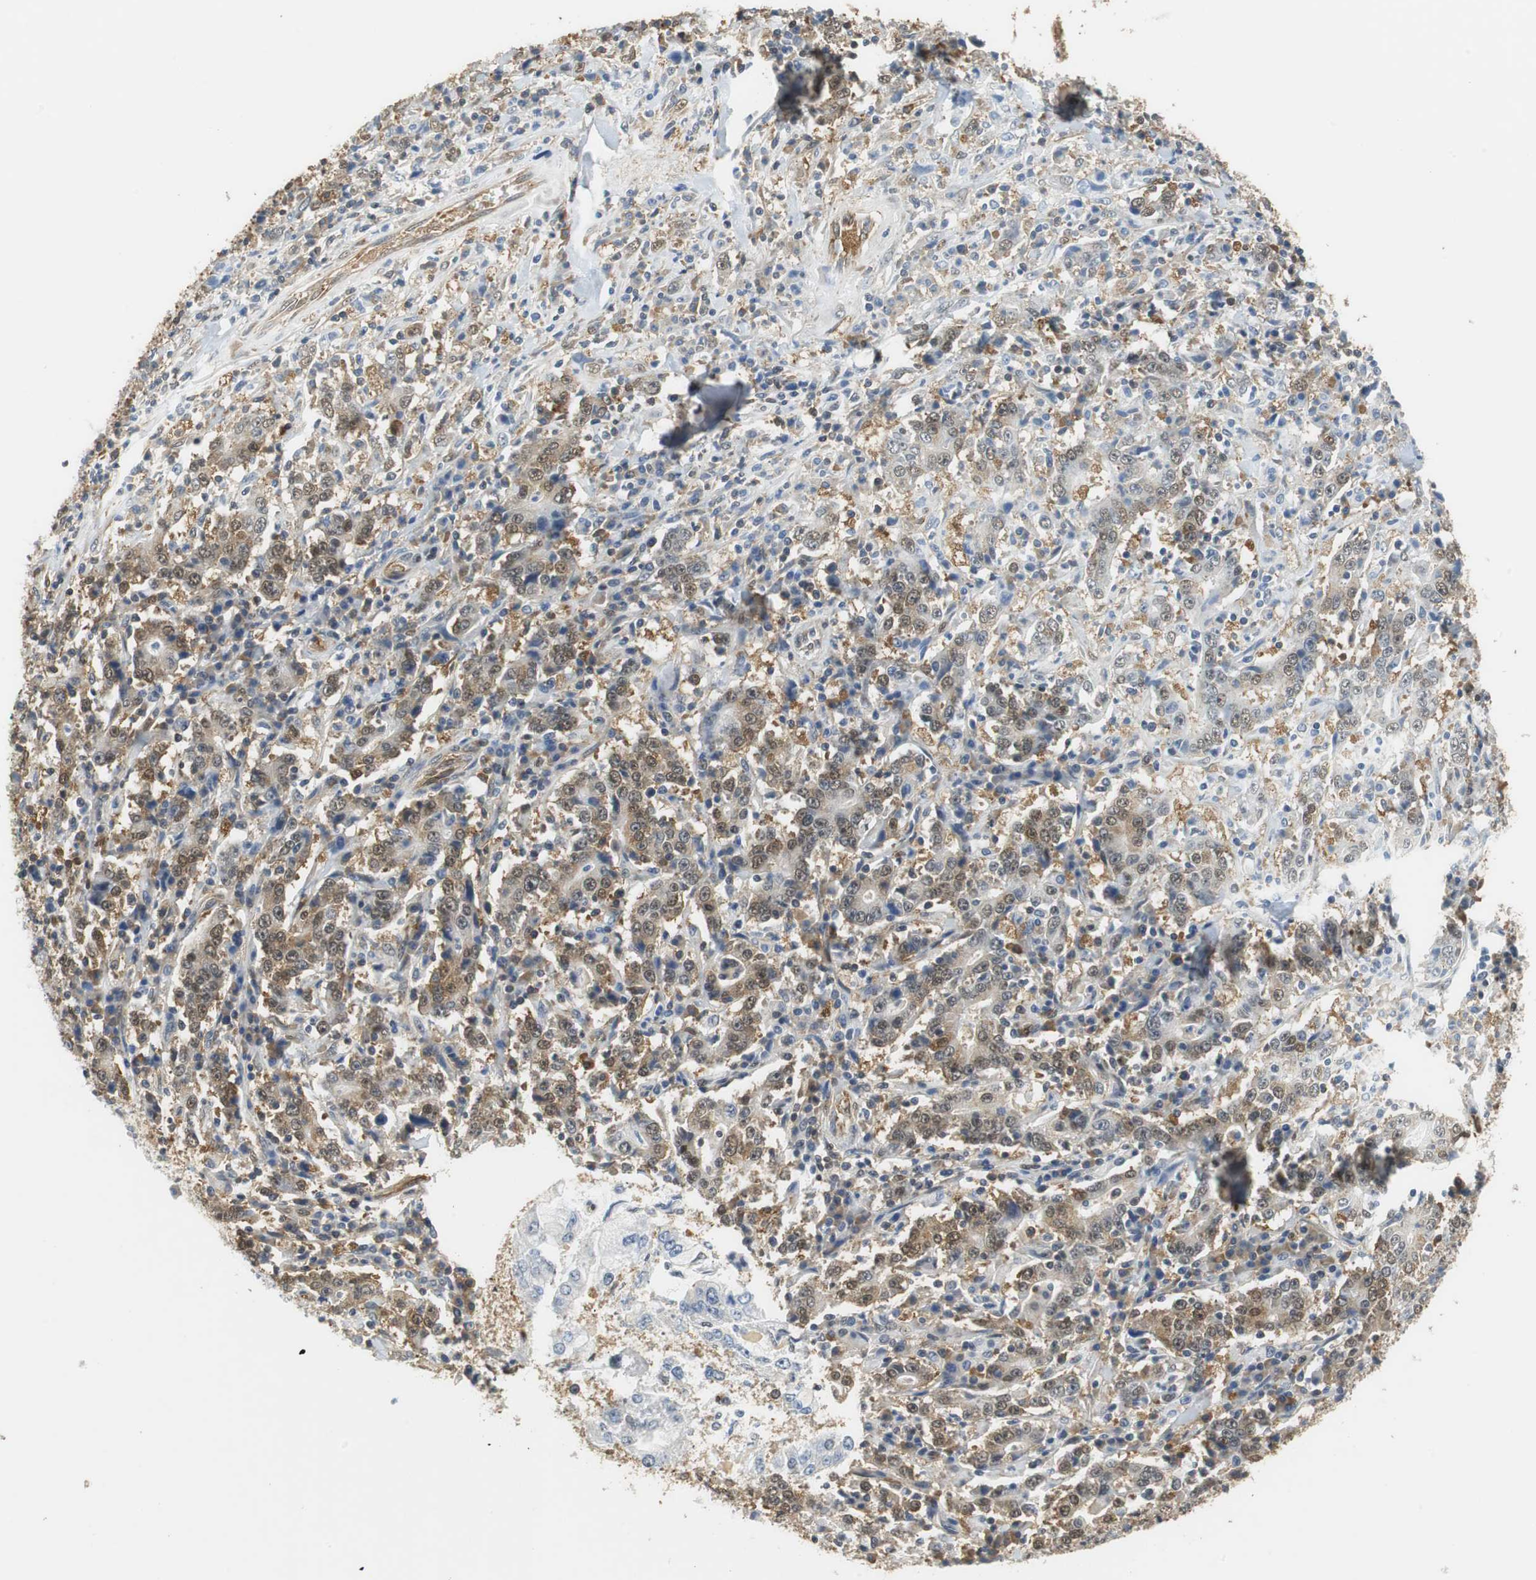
{"staining": {"intensity": "moderate", "quantity": ">75%", "location": "cytoplasmic/membranous,nuclear"}, "tissue": "stomach cancer", "cell_type": "Tumor cells", "image_type": "cancer", "snomed": [{"axis": "morphology", "description": "Normal tissue, NOS"}, {"axis": "morphology", "description": "Adenocarcinoma, NOS"}, {"axis": "topography", "description": "Stomach, upper"}, {"axis": "topography", "description": "Stomach"}], "caption": "Immunohistochemical staining of stomach adenocarcinoma exhibits medium levels of moderate cytoplasmic/membranous and nuclear expression in approximately >75% of tumor cells.", "gene": "UBQLN2", "patient": {"sex": "male", "age": 59}}